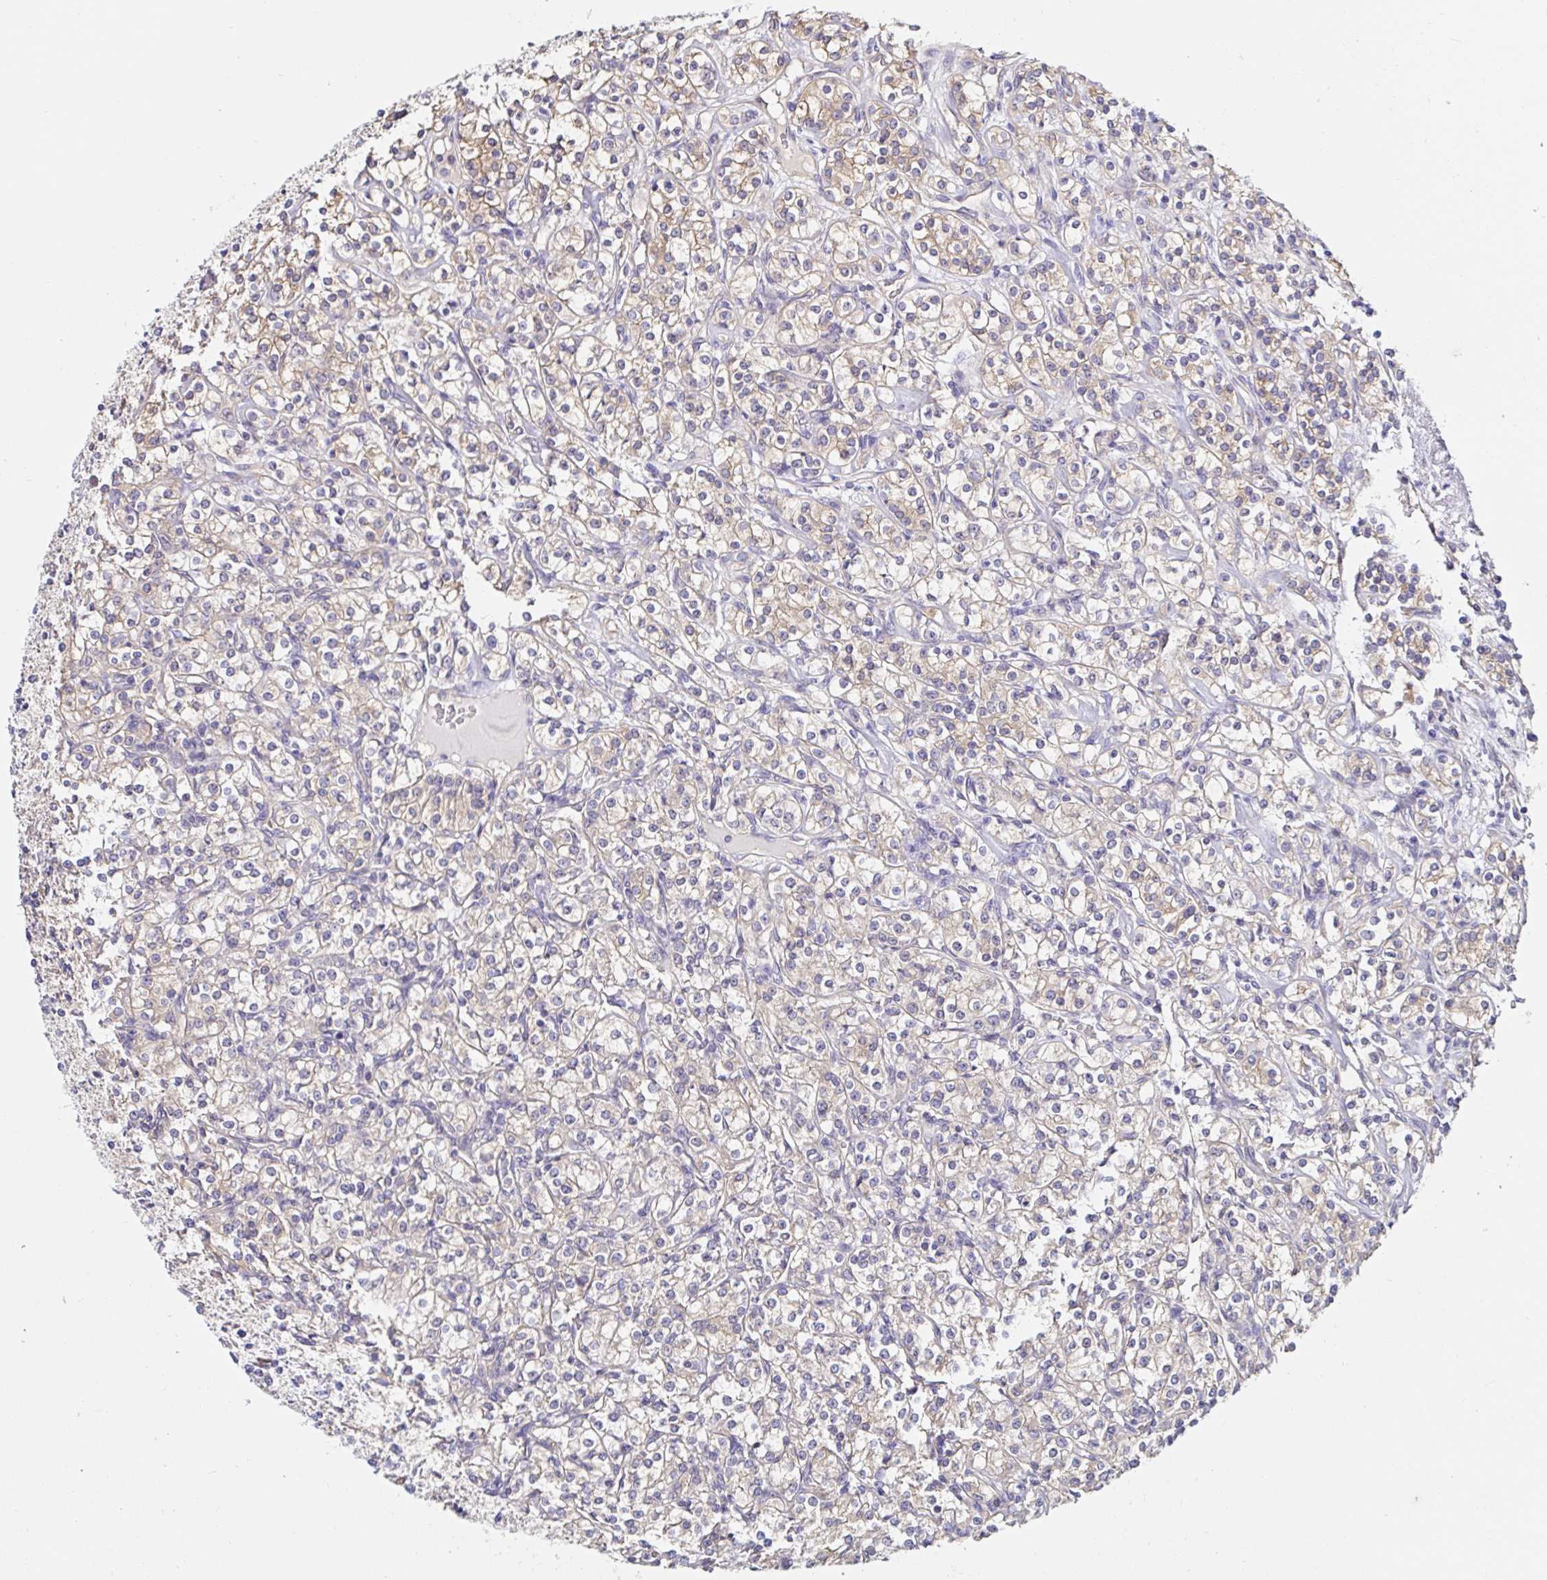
{"staining": {"intensity": "weak", "quantity": "<25%", "location": "cytoplasmic/membranous"}, "tissue": "renal cancer", "cell_type": "Tumor cells", "image_type": "cancer", "snomed": [{"axis": "morphology", "description": "Adenocarcinoma, NOS"}, {"axis": "topography", "description": "Kidney"}], "caption": "Immunohistochemistry of renal adenocarcinoma displays no positivity in tumor cells.", "gene": "RSRP1", "patient": {"sex": "male", "age": 77}}